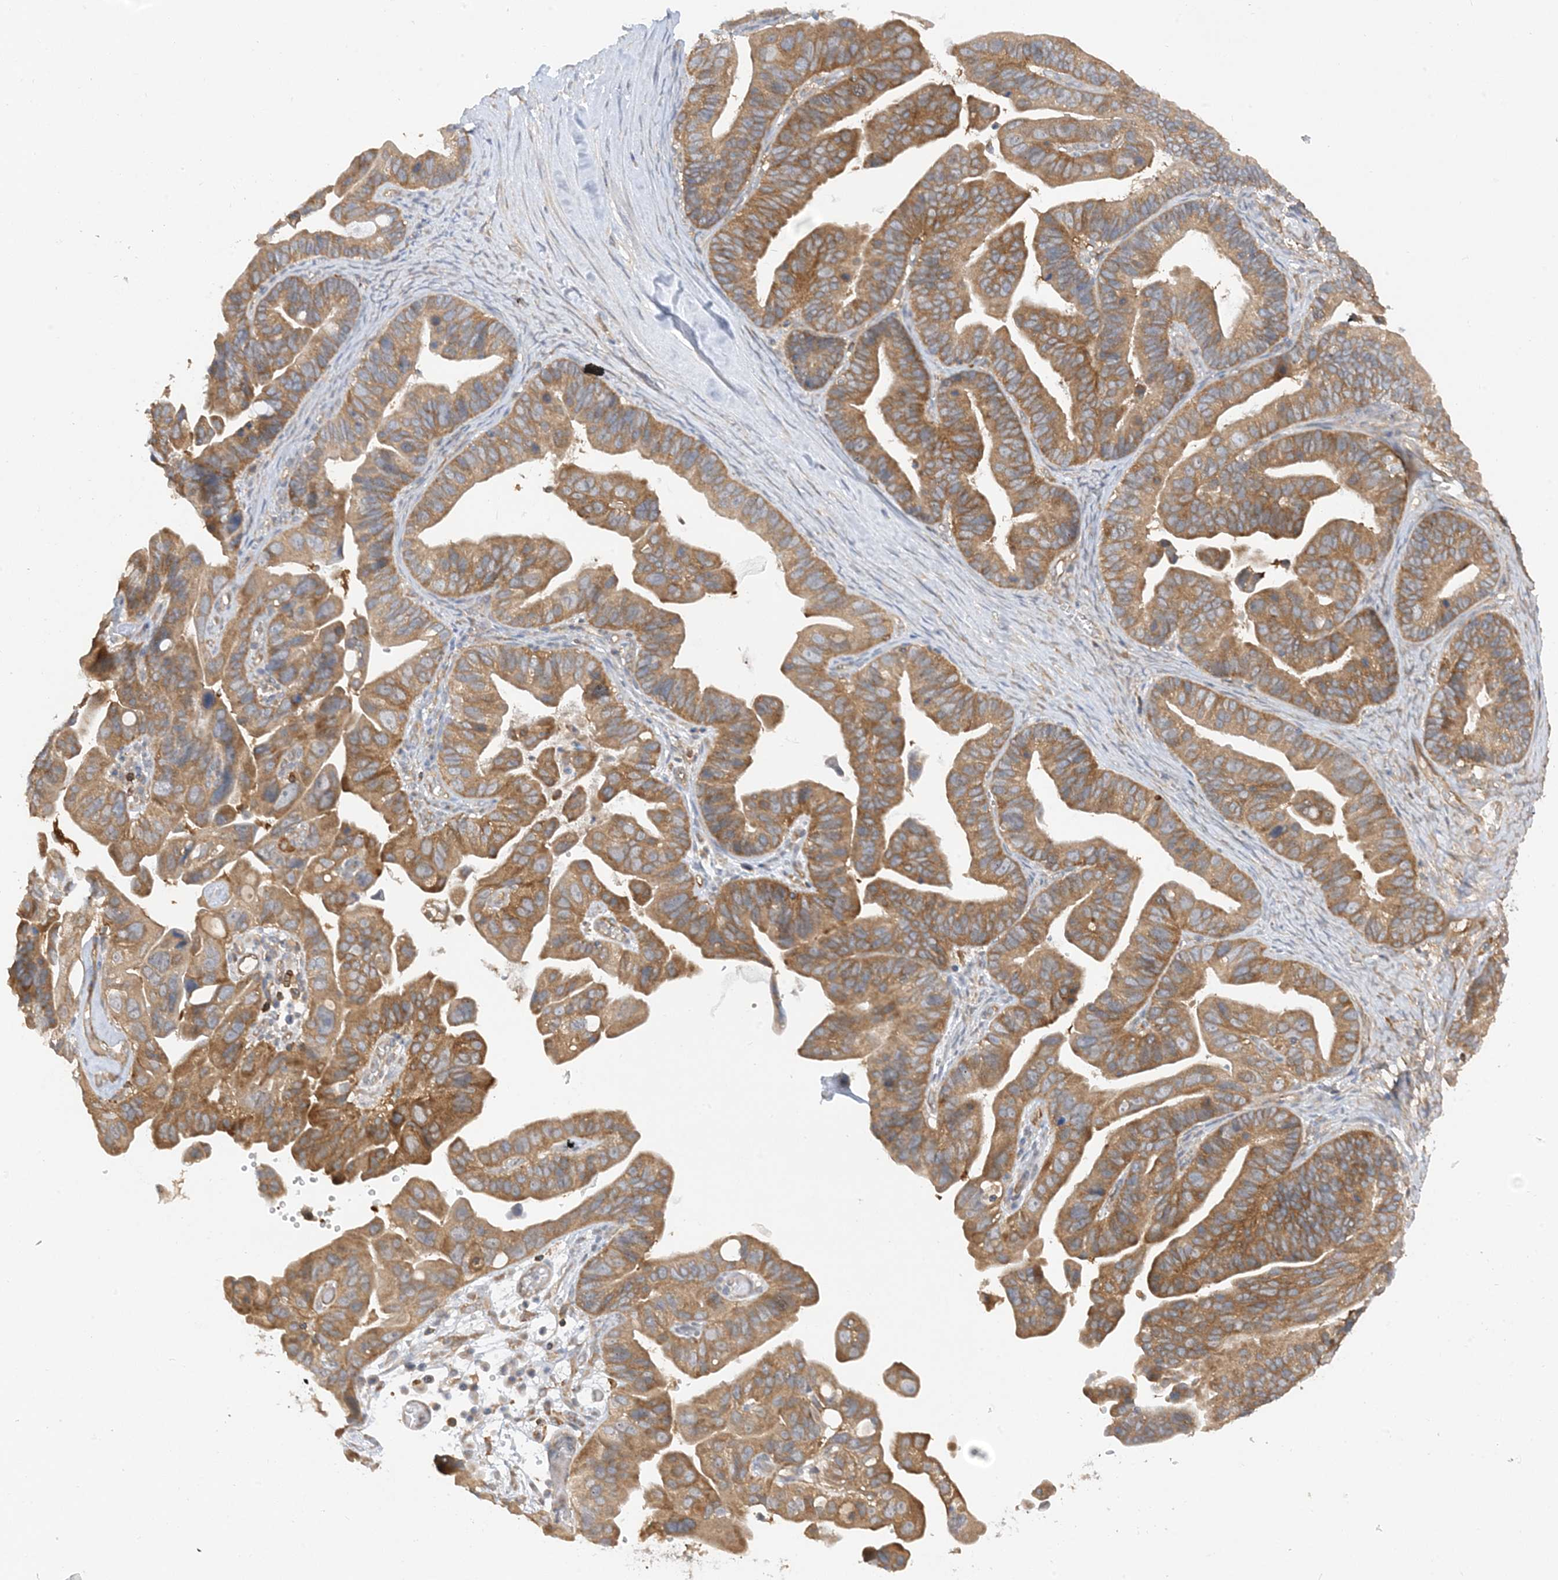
{"staining": {"intensity": "moderate", "quantity": ">75%", "location": "cytoplasmic/membranous"}, "tissue": "ovarian cancer", "cell_type": "Tumor cells", "image_type": "cancer", "snomed": [{"axis": "morphology", "description": "Cystadenocarcinoma, serous, NOS"}, {"axis": "topography", "description": "Ovary"}], "caption": "Immunohistochemistry (IHC) image of ovarian cancer (serous cystadenocarcinoma) stained for a protein (brown), which demonstrates medium levels of moderate cytoplasmic/membranous positivity in approximately >75% of tumor cells.", "gene": "PHACTR2", "patient": {"sex": "female", "age": 56}}